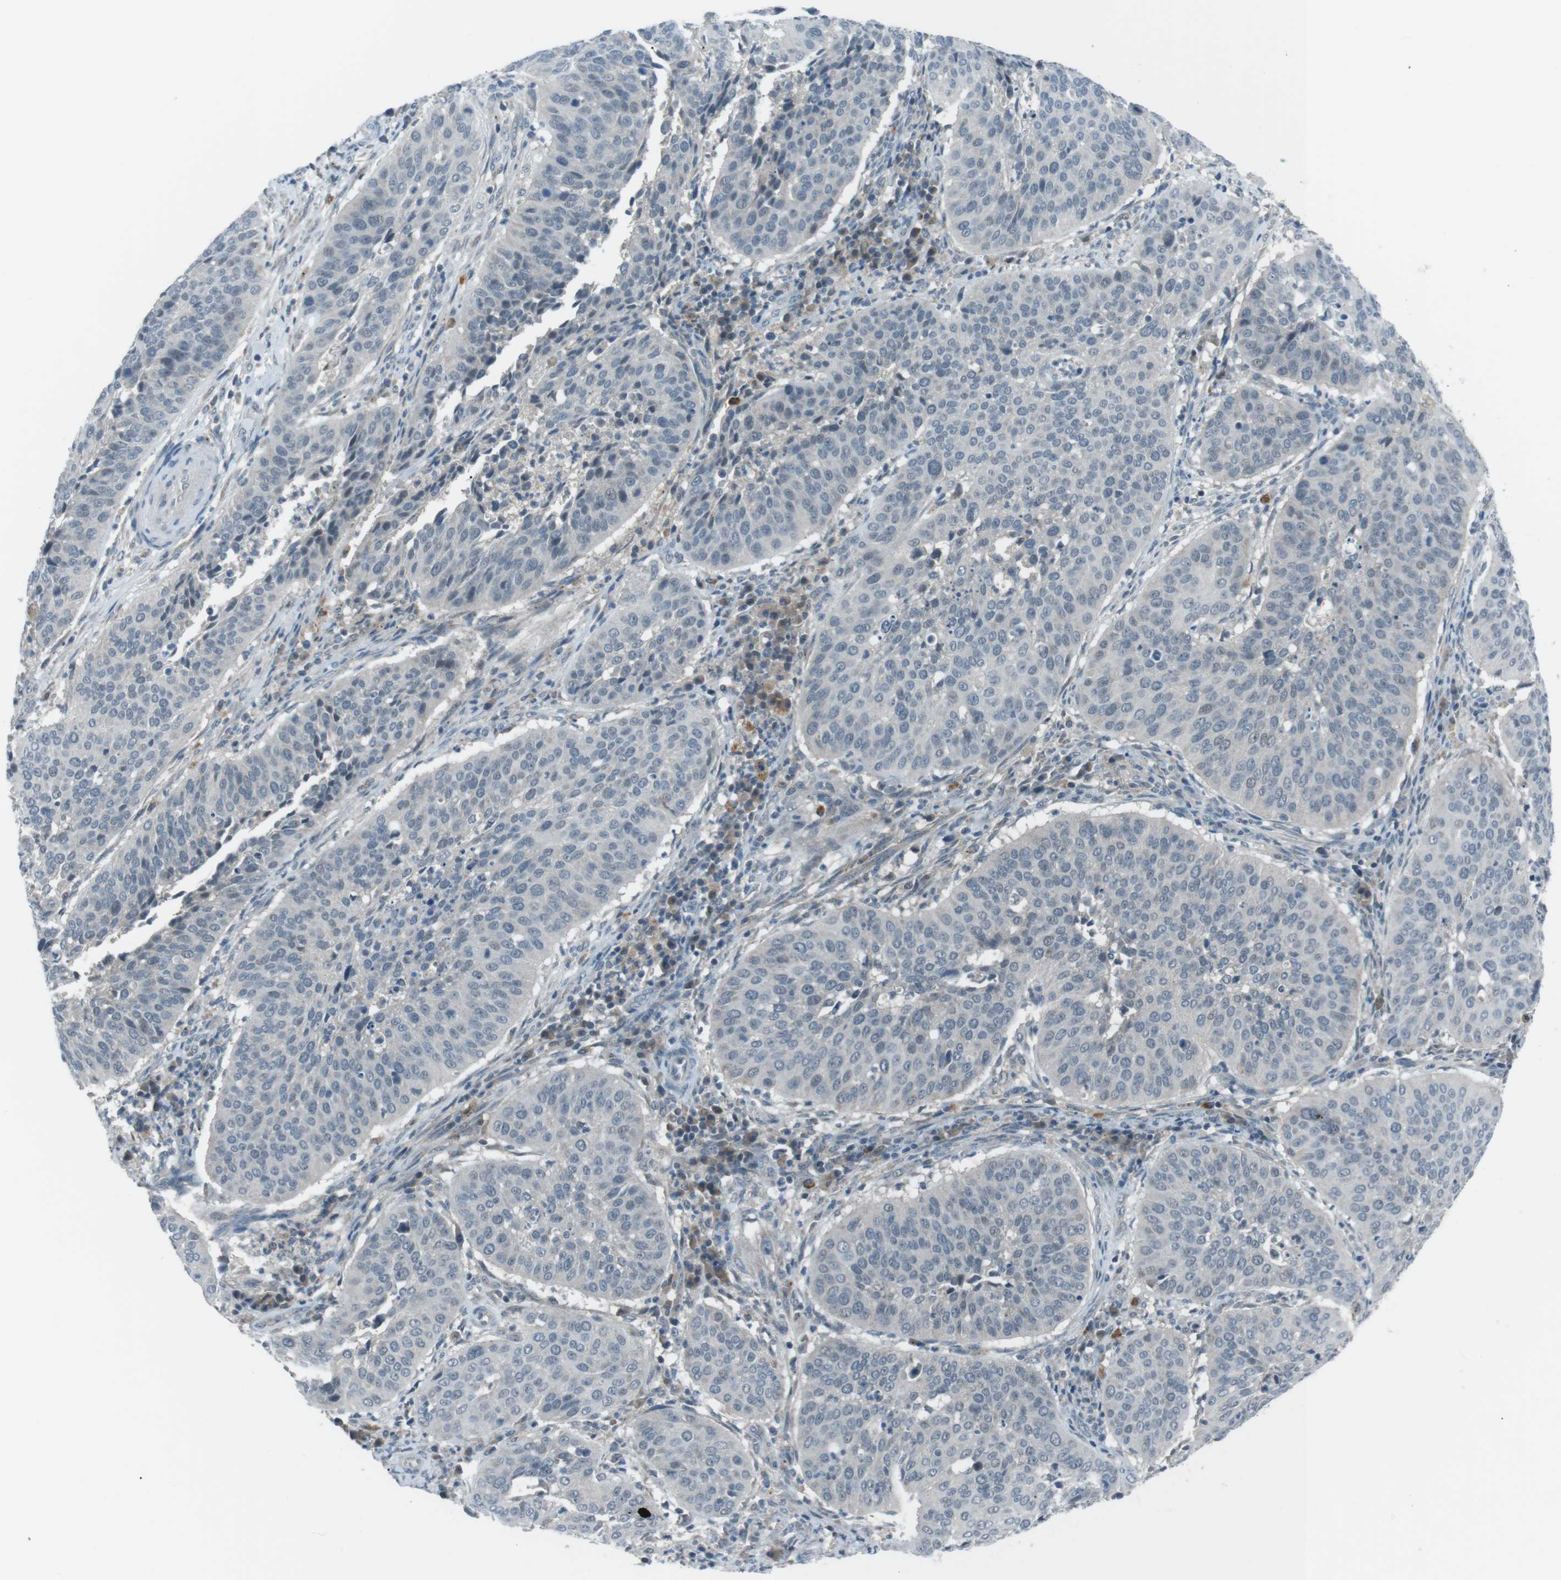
{"staining": {"intensity": "negative", "quantity": "none", "location": "none"}, "tissue": "cervical cancer", "cell_type": "Tumor cells", "image_type": "cancer", "snomed": [{"axis": "morphology", "description": "Normal tissue, NOS"}, {"axis": "morphology", "description": "Squamous cell carcinoma, NOS"}, {"axis": "topography", "description": "Cervix"}], "caption": "Immunohistochemistry of cervical cancer shows no staining in tumor cells.", "gene": "FCRLA", "patient": {"sex": "female", "age": 39}}